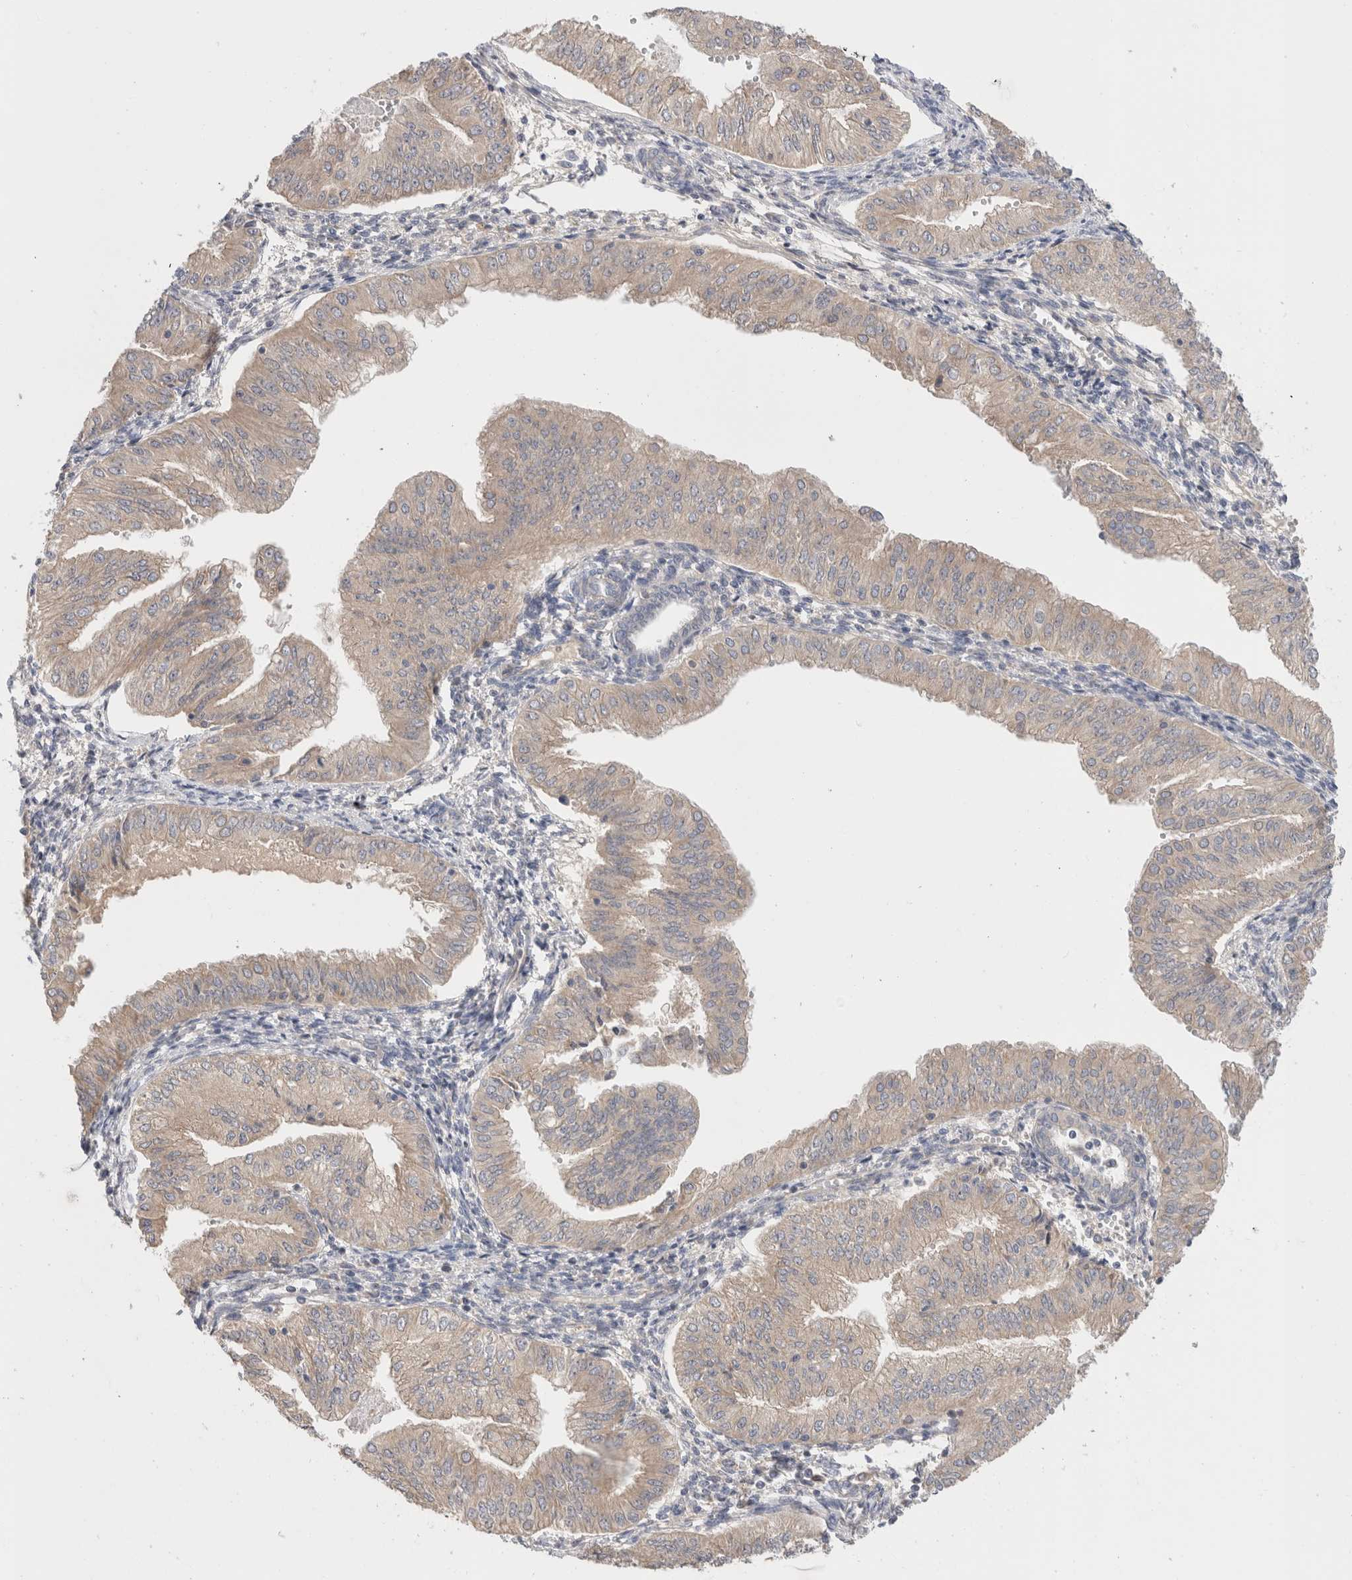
{"staining": {"intensity": "weak", "quantity": "<25%", "location": "cytoplasmic/membranous"}, "tissue": "endometrial cancer", "cell_type": "Tumor cells", "image_type": "cancer", "snomed": [{"axis": "morphology", "description": "Normal tissue, NOS"}, {"axis": "morphology", "description": "Adenocarcinoma, NOS"}, {"axis": "topography", "description": "Endometrium"}], "caption": "This is a histopathology image of immunohistochemistry staining of adenocarcinoma (endometrial), which shows no expression in tumor cells.", "gene": "SGK3", "patient": {"sex": "female", "age": 53}}